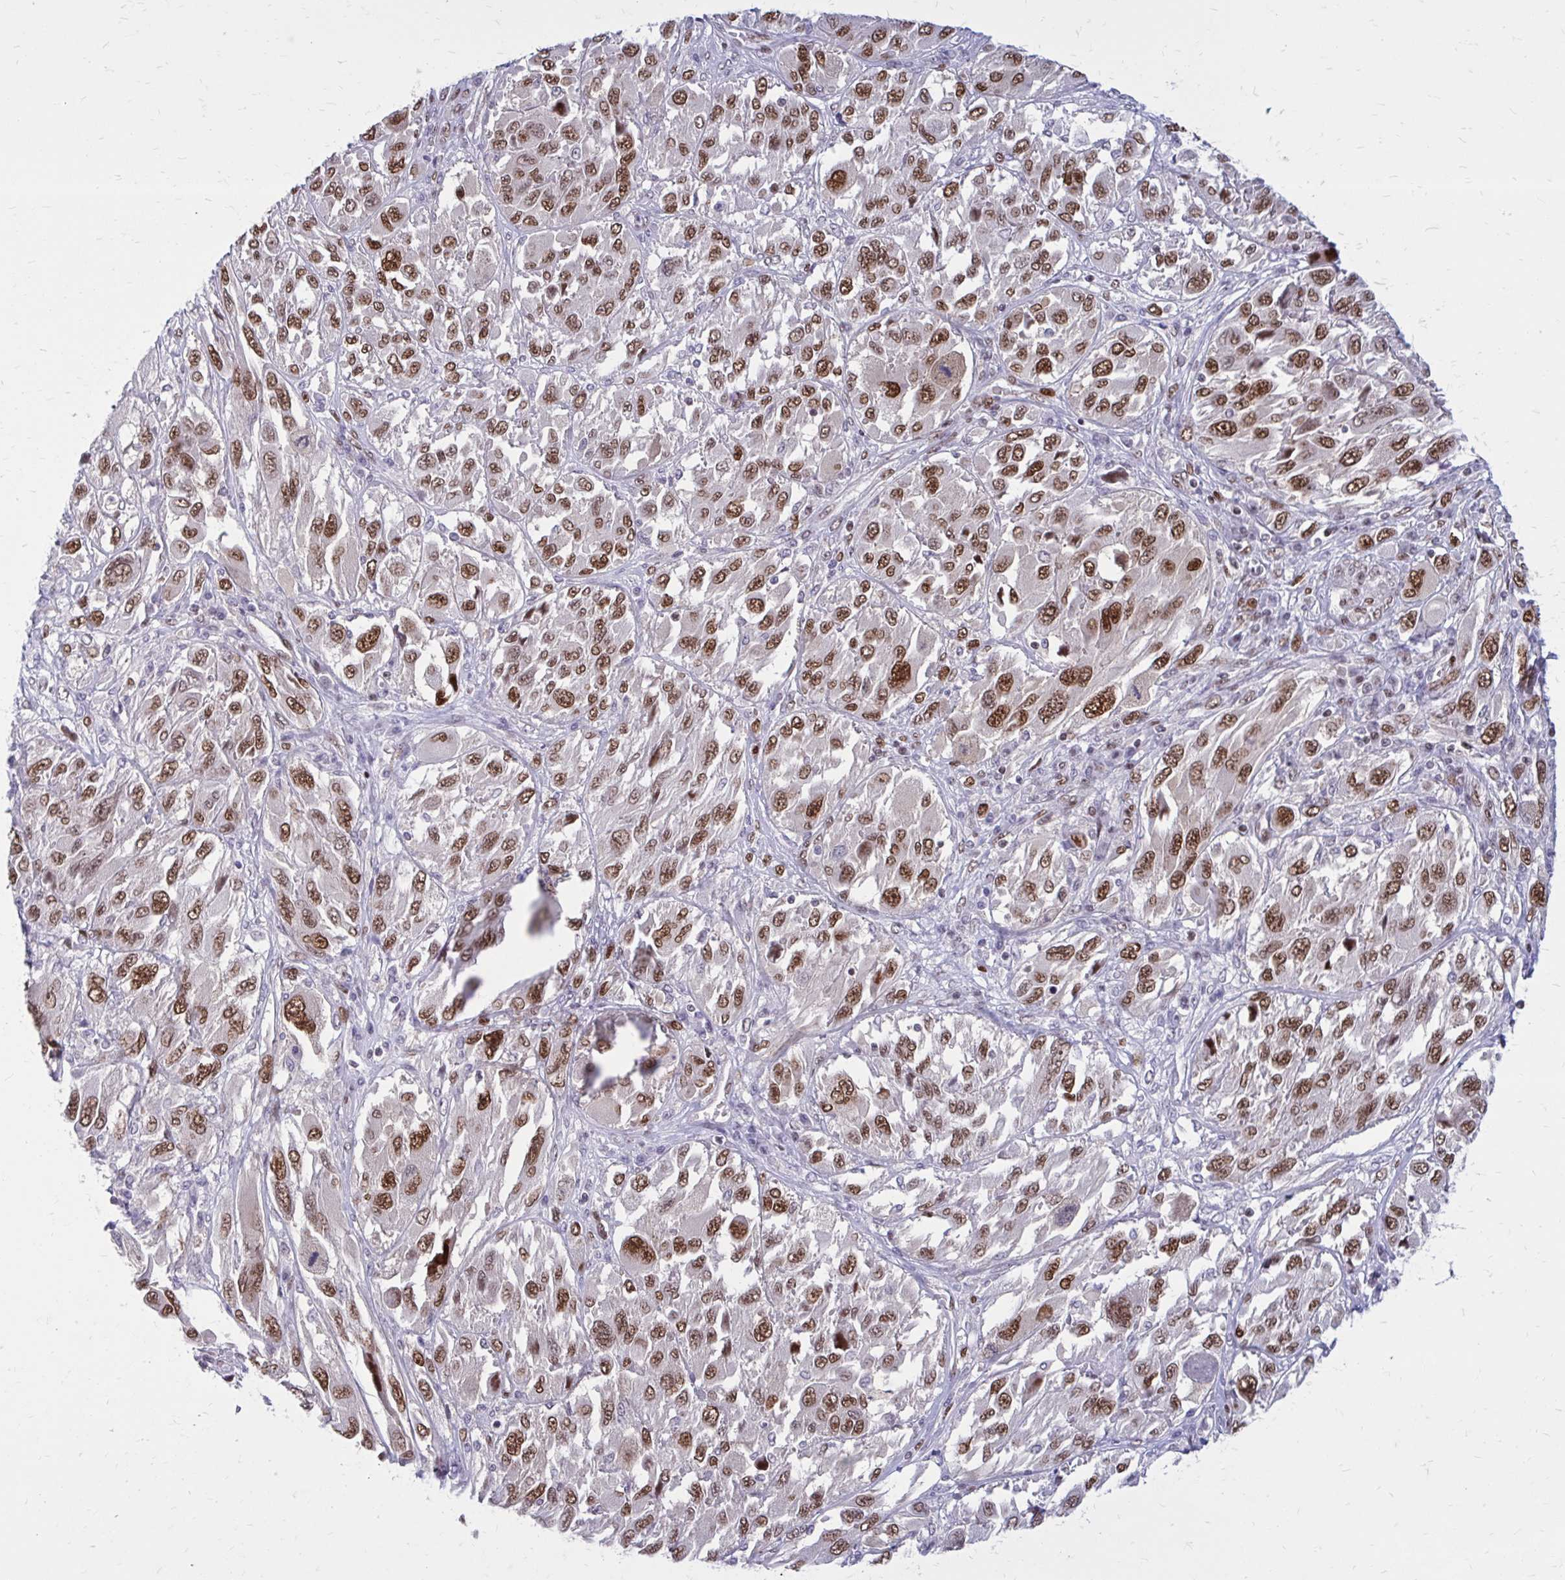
{"staining": {"intensity": "strong", "quantity": ">75%", "location": "nuclear"}, "tissue": "melanoma", "cell_type": "Tumor cells", "image_type": "cancer", "snomed": [{"axis": "morphology", "description": "Malignant melanoma, NOS"}, {"axis": "topography", "description": "Skin"}], "caption": "A high-resolution photomicrograph shows IHC staining of melanoma, which shows strong nuclear expression in about >75% of tumor cells. The protein is shown in brown color, while the nuclei are stained blue.", "gene": "PSME4", "patient": {"sex": "female", "age": 91}}